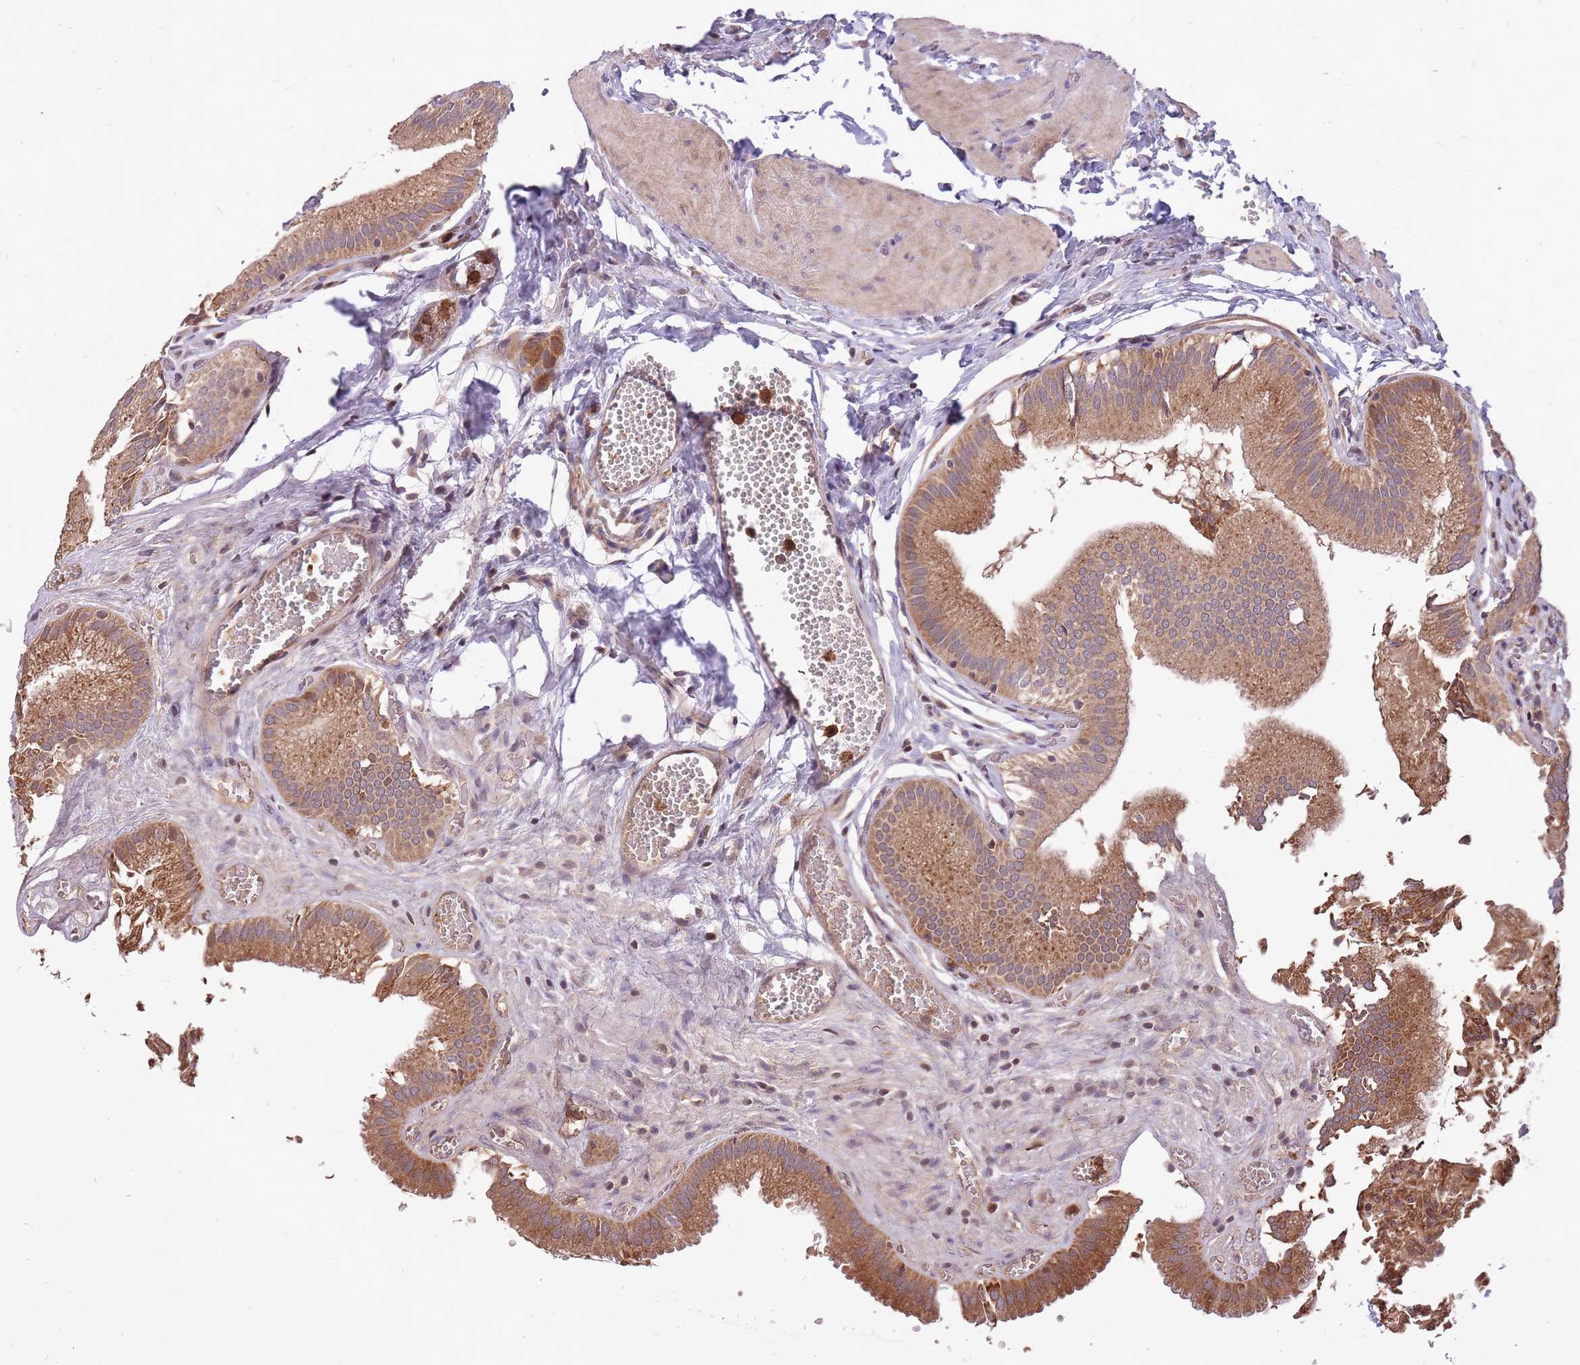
{"staining": {"intensity": "strong", "quantity": ">75%", "location": "cytoplasmic/membranous"}, "tissue": "gallbladder", "cell_type": "Glandular cells", "image_type": "normal", "snomed": [{"axis": "morphology", "description": "Normal tissue, NOS"}, {"axis": "topography", "description": "Gallbladder"}, {"axis": "topography", "description": "Peripheral nerve tissue"}], "caption": "Gallbladder stained with IHC reveals strong cytoplasmic/membranous positivity in about >75% of glandular cells. (DAB IHC with brightfield microscopy, high magnification).", "gene": "IGF2BP2", "patient": {"sex": "male", "age": 17}}